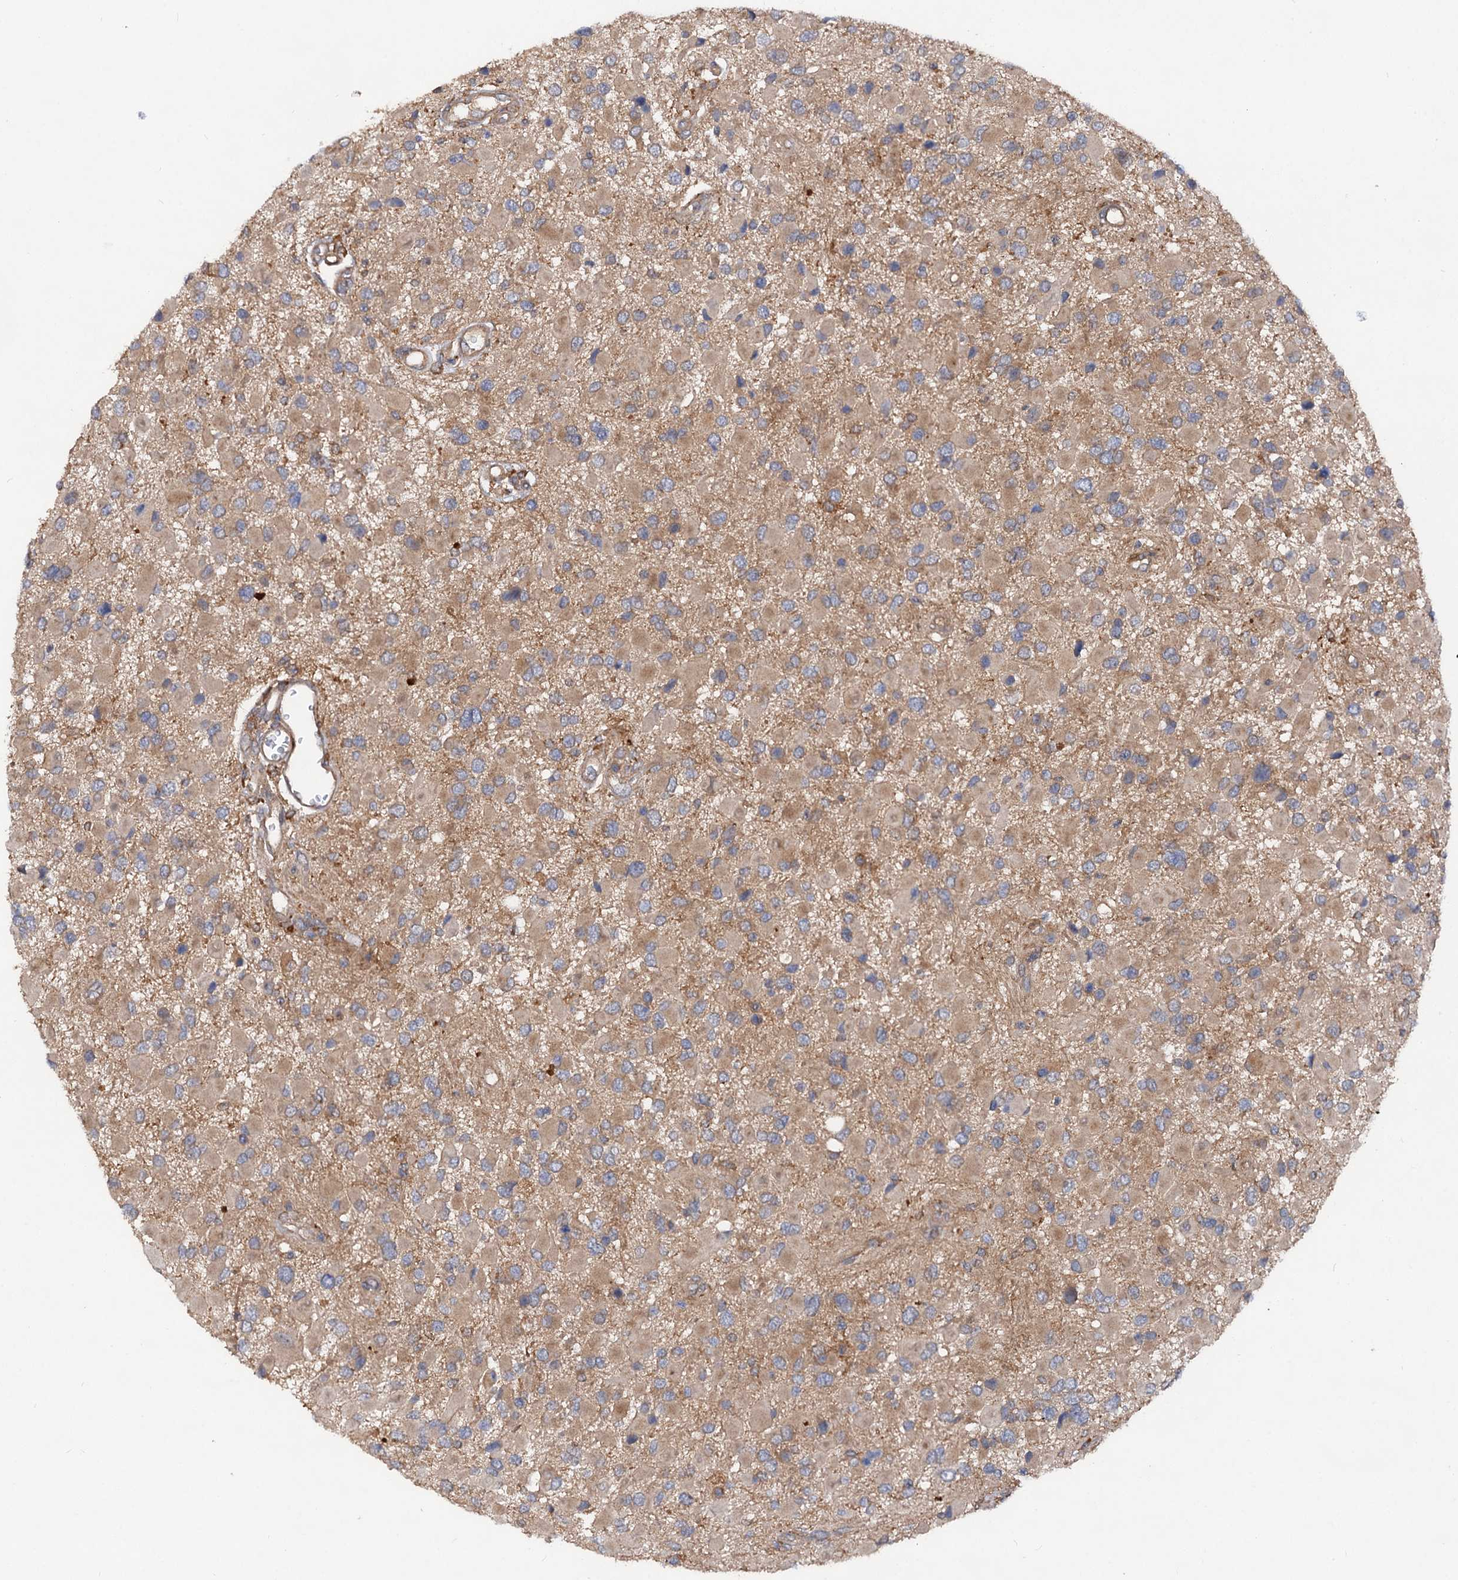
{"staining": {"intensity": "weak", "quantity": ">75%", "location": "cytoplasmic/membranous"}, "tissue": "glioma", "cell_type": "Tumor cells", "image_type": "cancer", "snomed": [{"axis": "morphology", "description": "Glioma, malignant, High grade"}, {"axis": "topography", "description": "Brain"}], "caption": "Immunohistochemical staining of glioma displays weak cytoplasmic/membranous protein expression in about >75% of tumor cells.", "gene": "VPS29", "patient": {"sex": "male", "age": 53}}